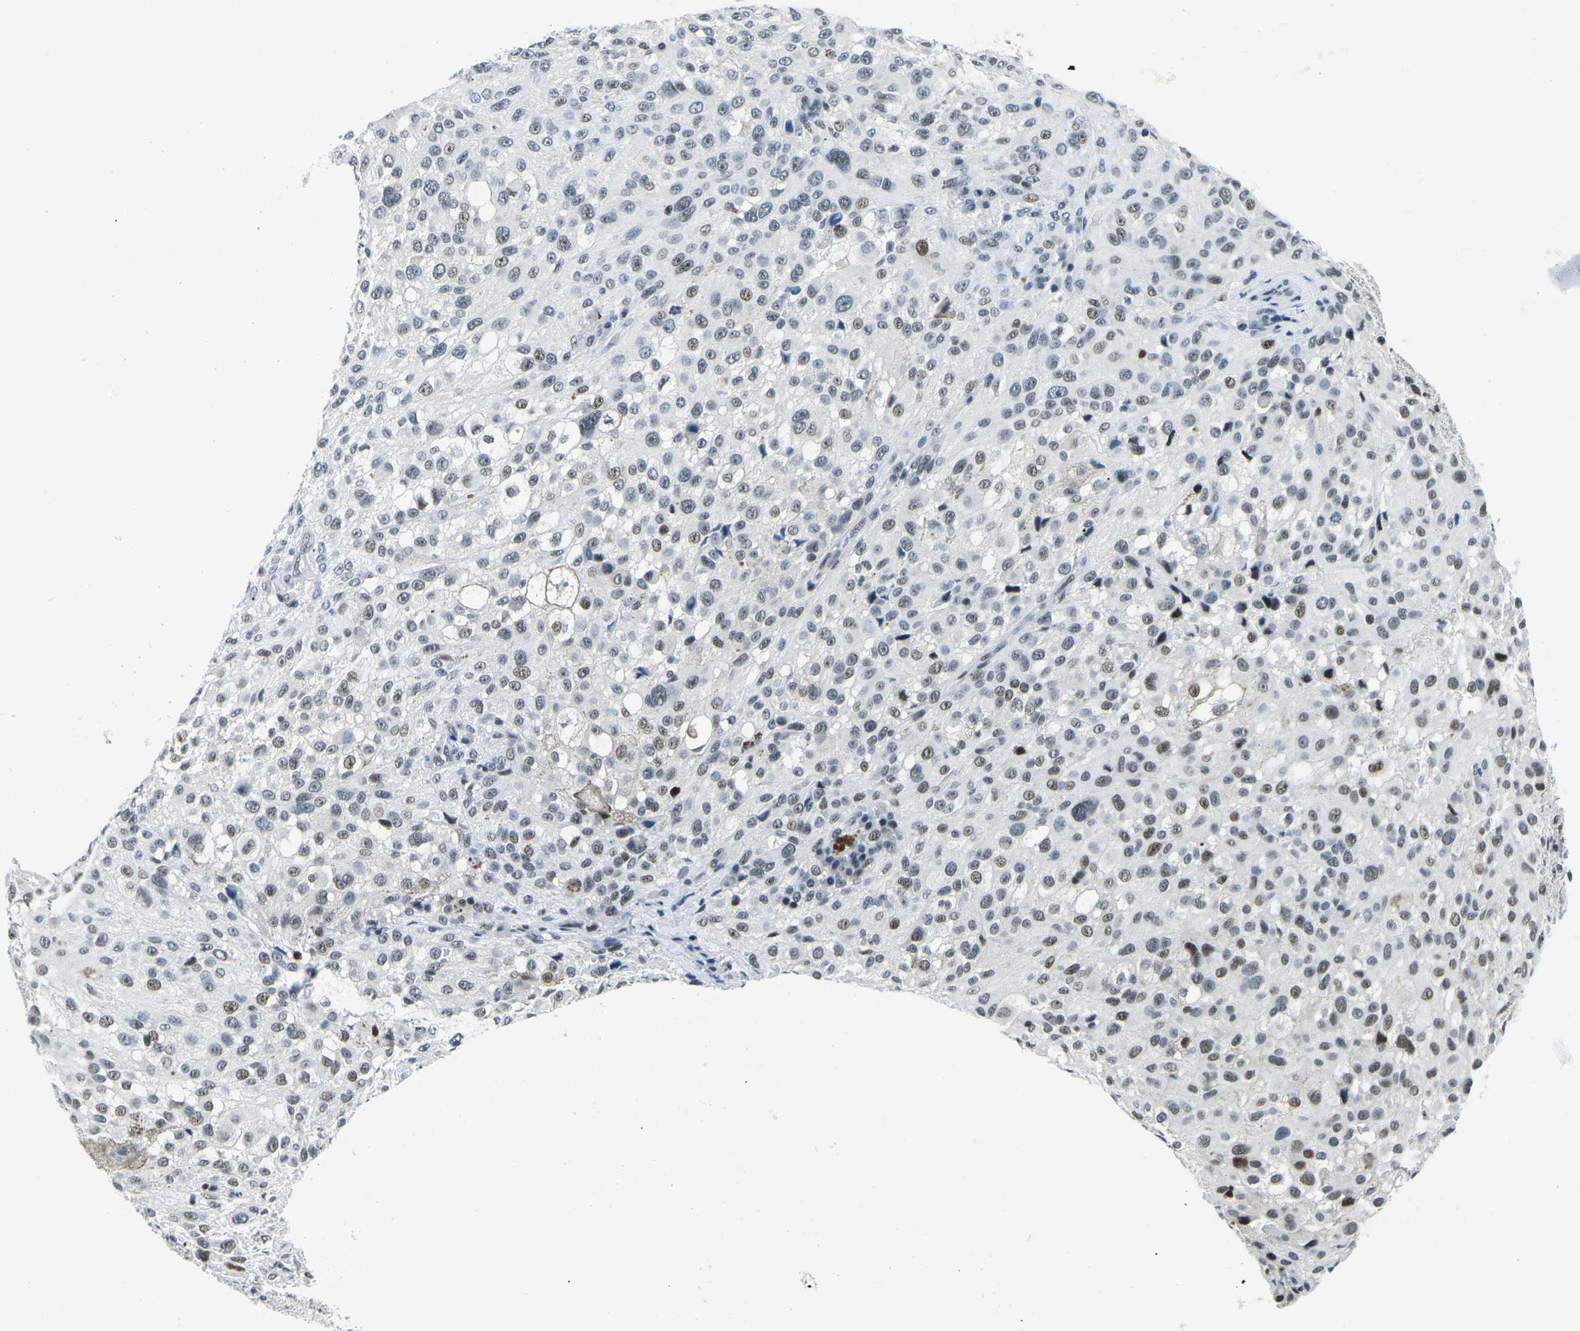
{"staining": {"intensity": "moderate", "quantity": "<25%", "location": "nuclear"}, "tissue": "melanoma", "cell_type": "Tumor cells", "image_type": "cancer", "snomed": [{"axis": "morphology", "description": "Necrosis, NOS"}, {"axis": "morphology", "description": "Malignant melanoma, NOS"}, {"axis": "topography", "description": "Skin"}], "caption": "A brown stain shows moderate nuclear expression of a protein in human malignant melanoma tumor cells.", "gene": "PRPF8", "patient": {"sex": "female", "age": 87}}